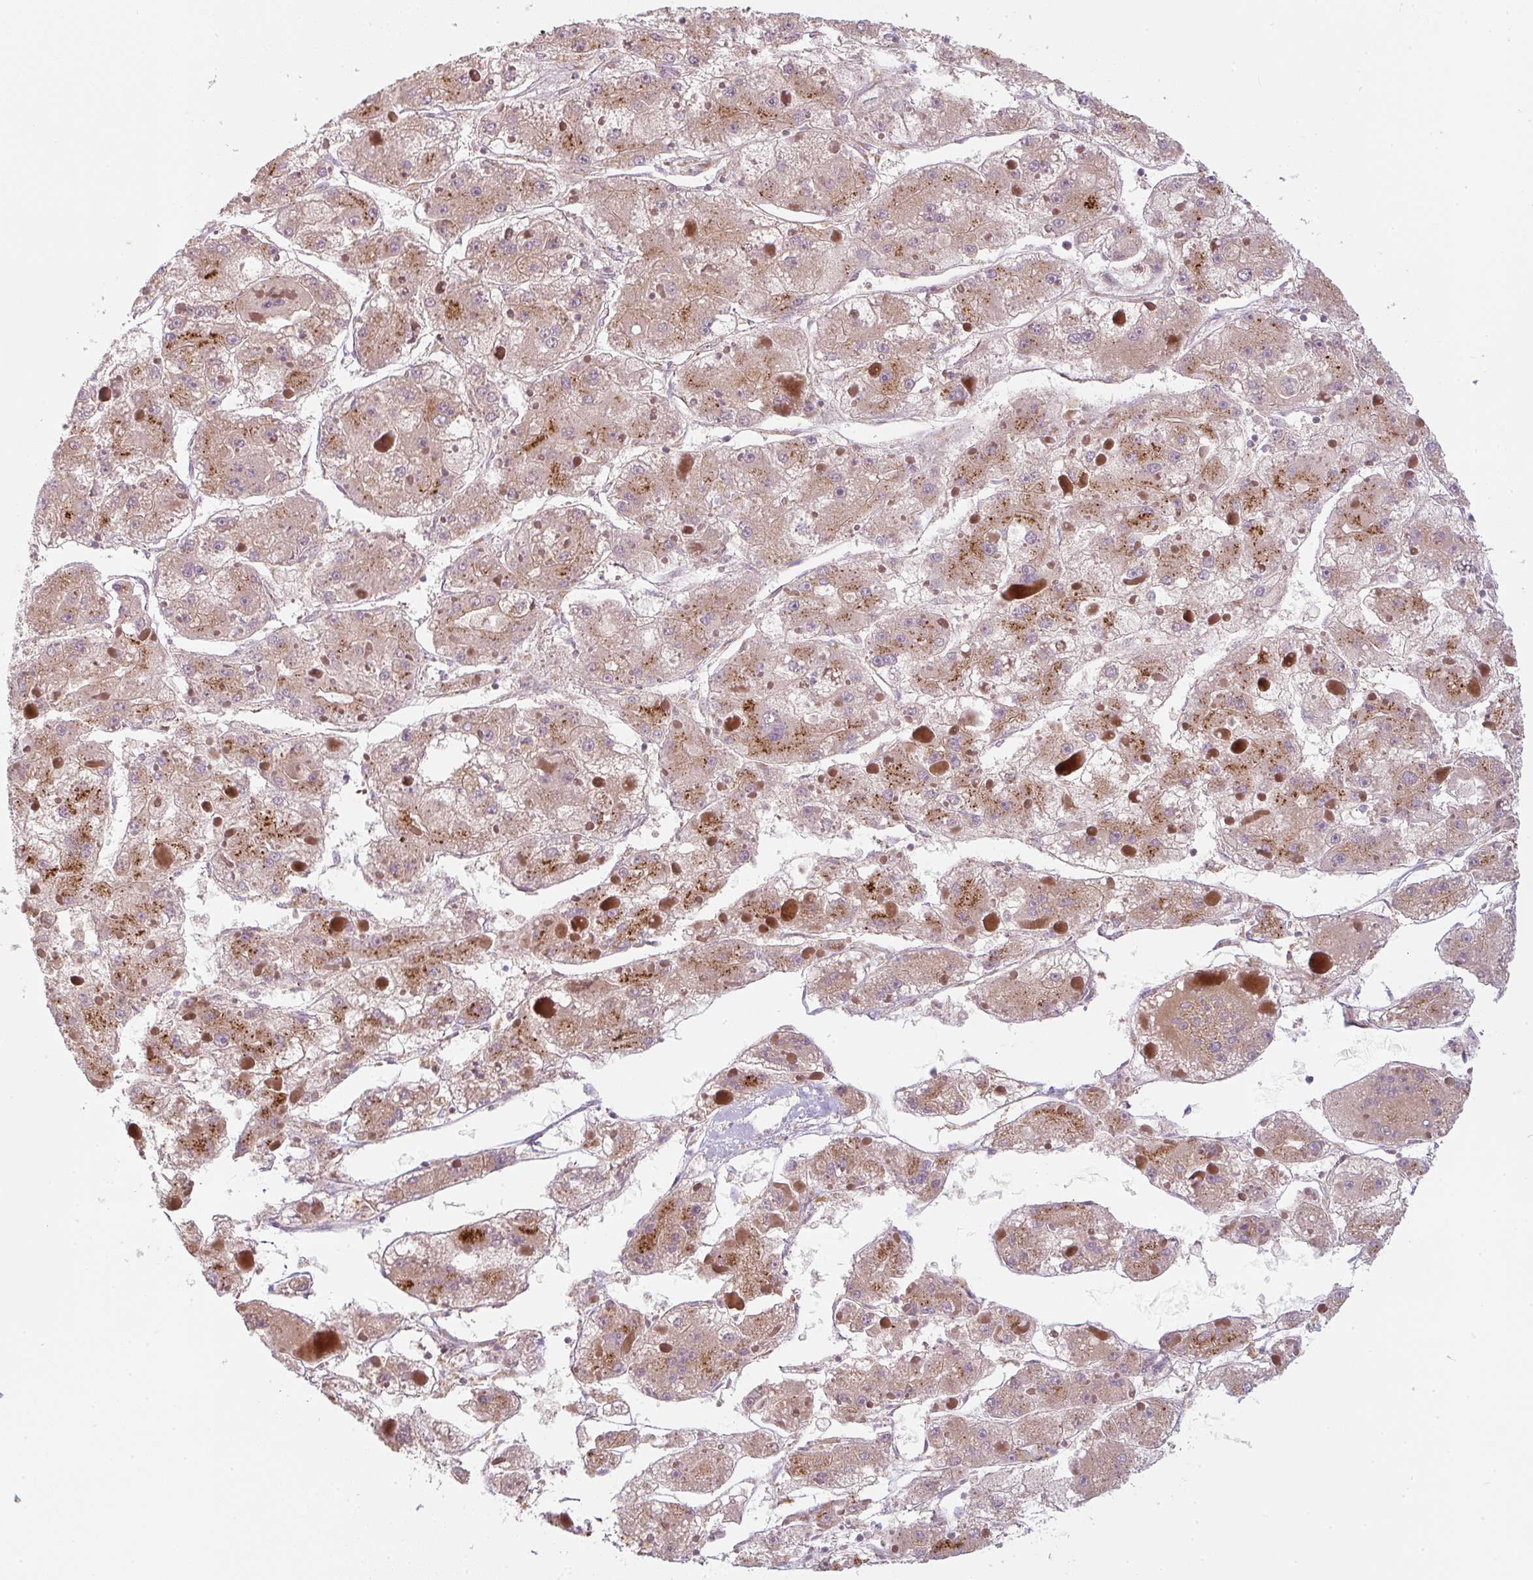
{"staining": {"intensity": "moderate", "quantity": ">75%", "location": "cytoplasmic/membranous"}, "tissue": "liver cancer", "cell_type": "Tumor cells", "image_type": "cancer", "snomed": [{"axis": "morphology", "description": "Carcinoma, Hepatocellular, NOS"}, {"axis": "topography", "description": "Liver"}], "caption": "The micrograph exhibits a brown stain indicating the presence of a protein in the cytoplasmic/membranous of tumor cells in liver cancer. (Stains: DAB (3,3'-diaminobenzidine) in brown, nuclei in blue, Microscopy: brightfield microscopy at high magnification).", "gene": "GVQW3", "patient": {"sex": "female", "age": 73}}